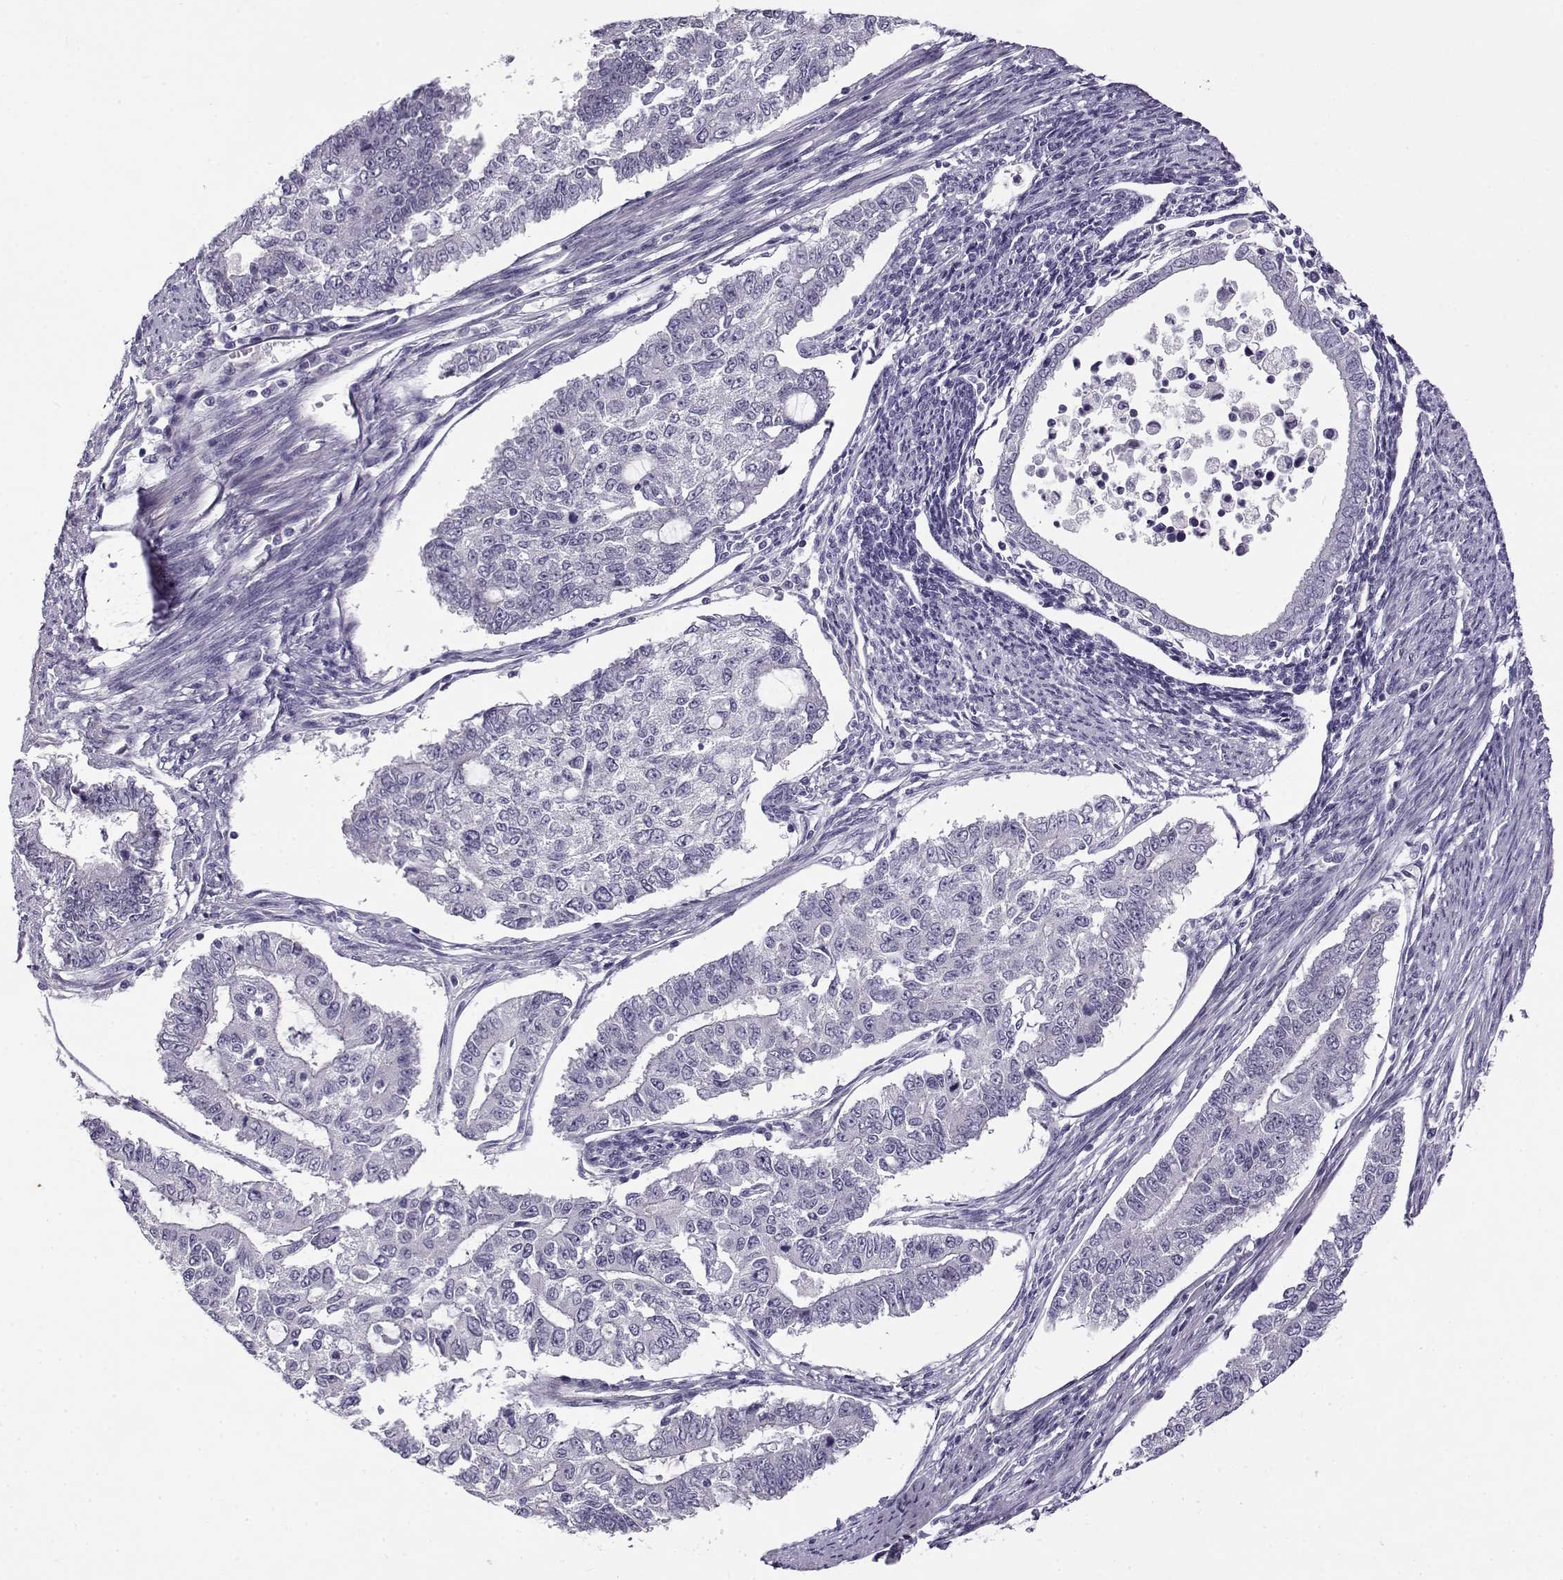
{"staining": {"intensity": "negative", "quantity": "none", "location": "none"}, "tissue": "endometrial cancer", "cell_type": "Tumor cells", "image_type": "cancer", "snomed": [{"axis": "morphology", "description": "Adenocarcinoma, NOS"}, {"axis": "topography", "description": "Uterus"}], "caption": "Immunohistochemical staining of human endometrial cancer demonstrates no significant expression in tumor cells.", "gene": "TEX55", "patient": {"sex": "female", "age": 59}}